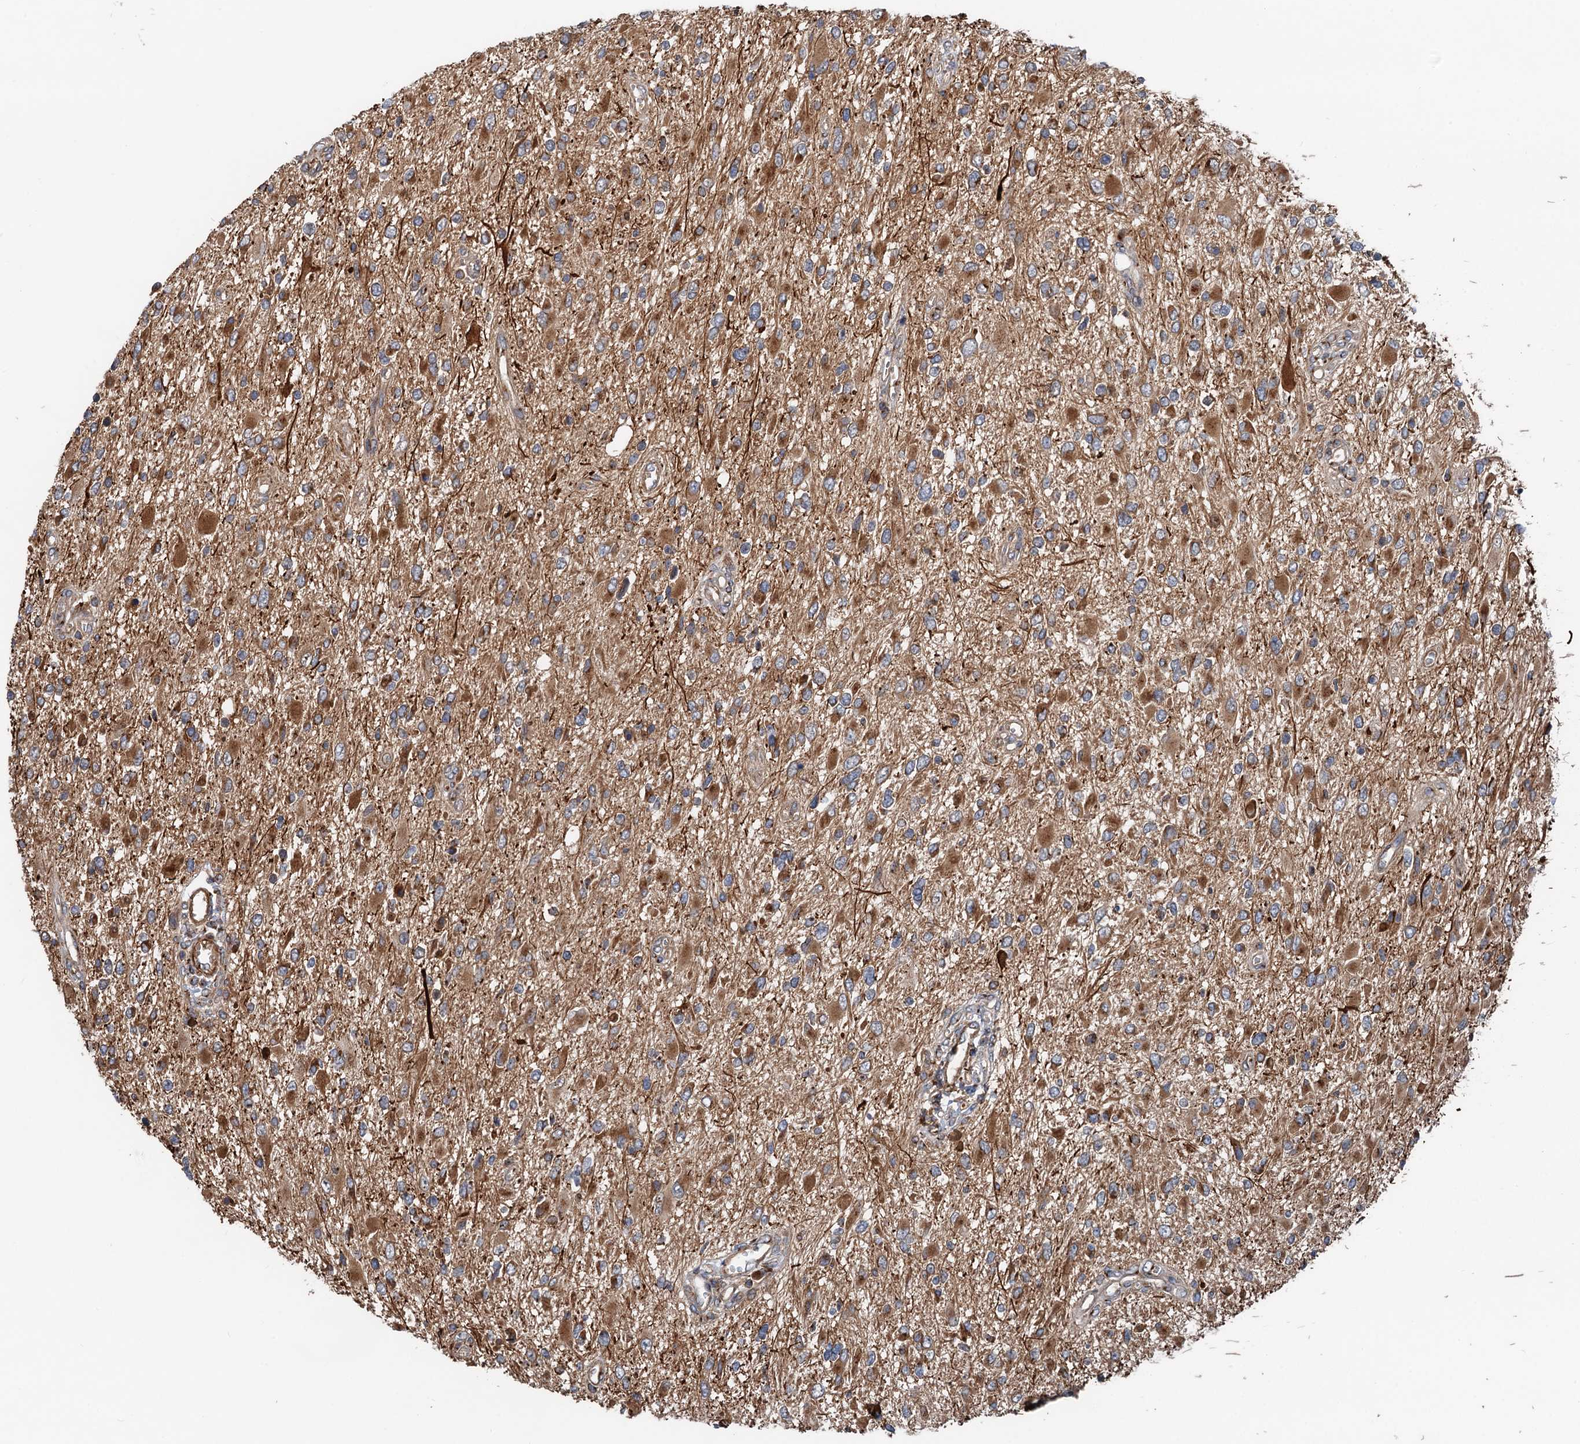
{"staining": {"intensity": "moderate", "quantity": ">75%", "location": "cytoplasmic/membranous"}, "tissue": "glioma", "cell_type": "Tumor cells", "image_type": "cancer", "snomed": [{"axis": "morphology", "description": "Glioma, malignant, High grade"}, {"axis": "topography", "description": "Brain"}], "caption": "This micrograph exhibits immunohistochemistry (IHC) staining of glioma, with medium moderate cytoplasmic/membranous positivity in approximately >75% of tumor cells.", "gene": "ANKRD26", "patient": {"sex": "male", "age": 53}}